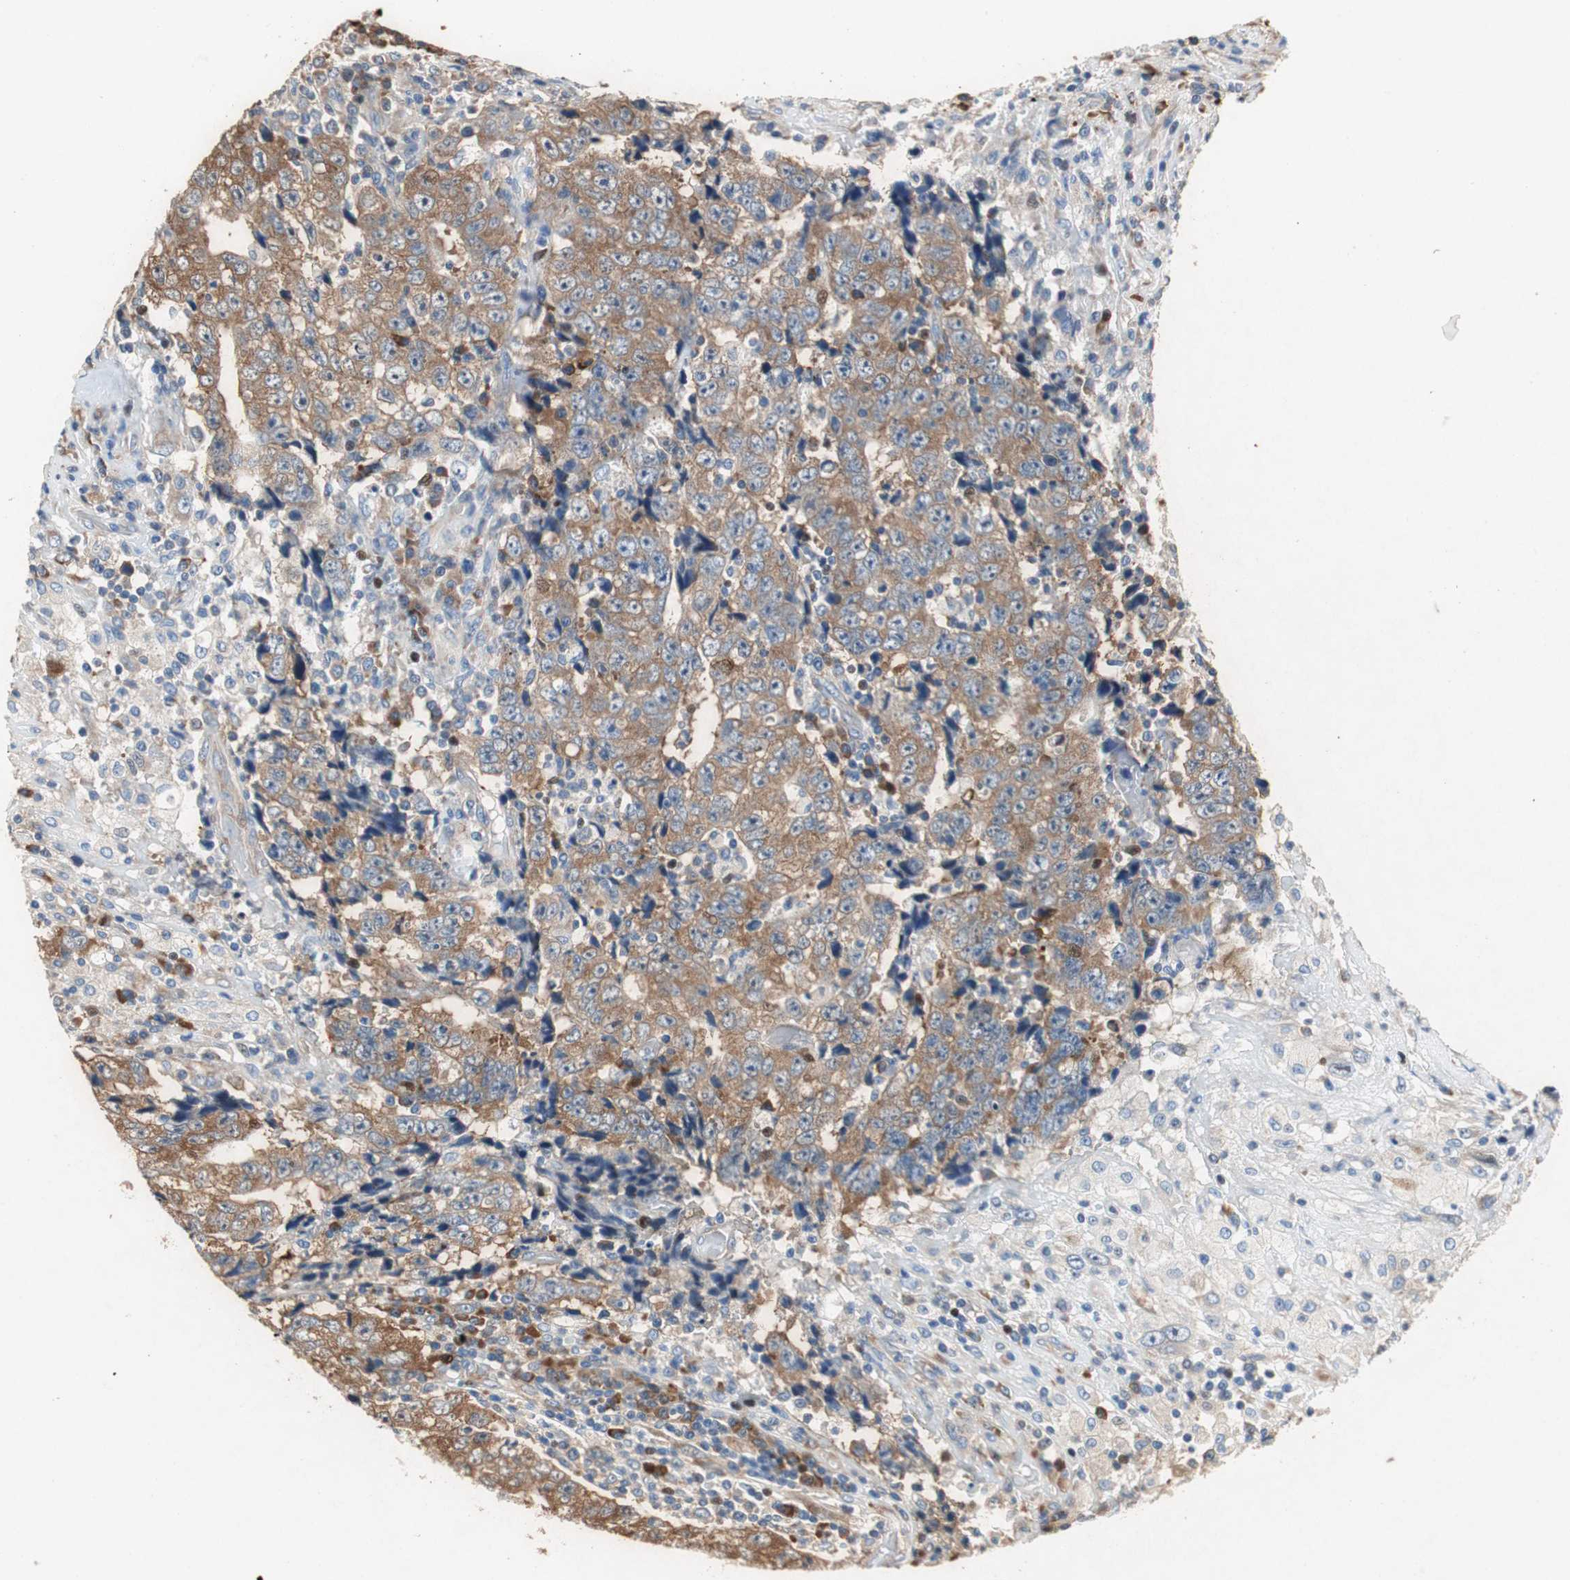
{"staining": {"intensity": "moderate", "quantity": ">75%", "location": "cytoplasmic/membranous"}, "tissue": "testis cancer", "cell_type": "Tumor cells", "image_type": "cancer", "snomed": [{"axis": "morphology", "description": "Necrosis, NOS"}, {"axis": "morphology", "description": "Carcinoma, Embryonal, NOS"}, {"axis": "topography", "description": "Testis"}], "caption": "Approximately >75% of tumor cells in human testis cancer demonstrate moderate cytoplasmic/membranous protein staining as visualized by brown immunohistochemical staining.", "gene": "RPL35", "patient": {"sex": "male", "age": 19}}